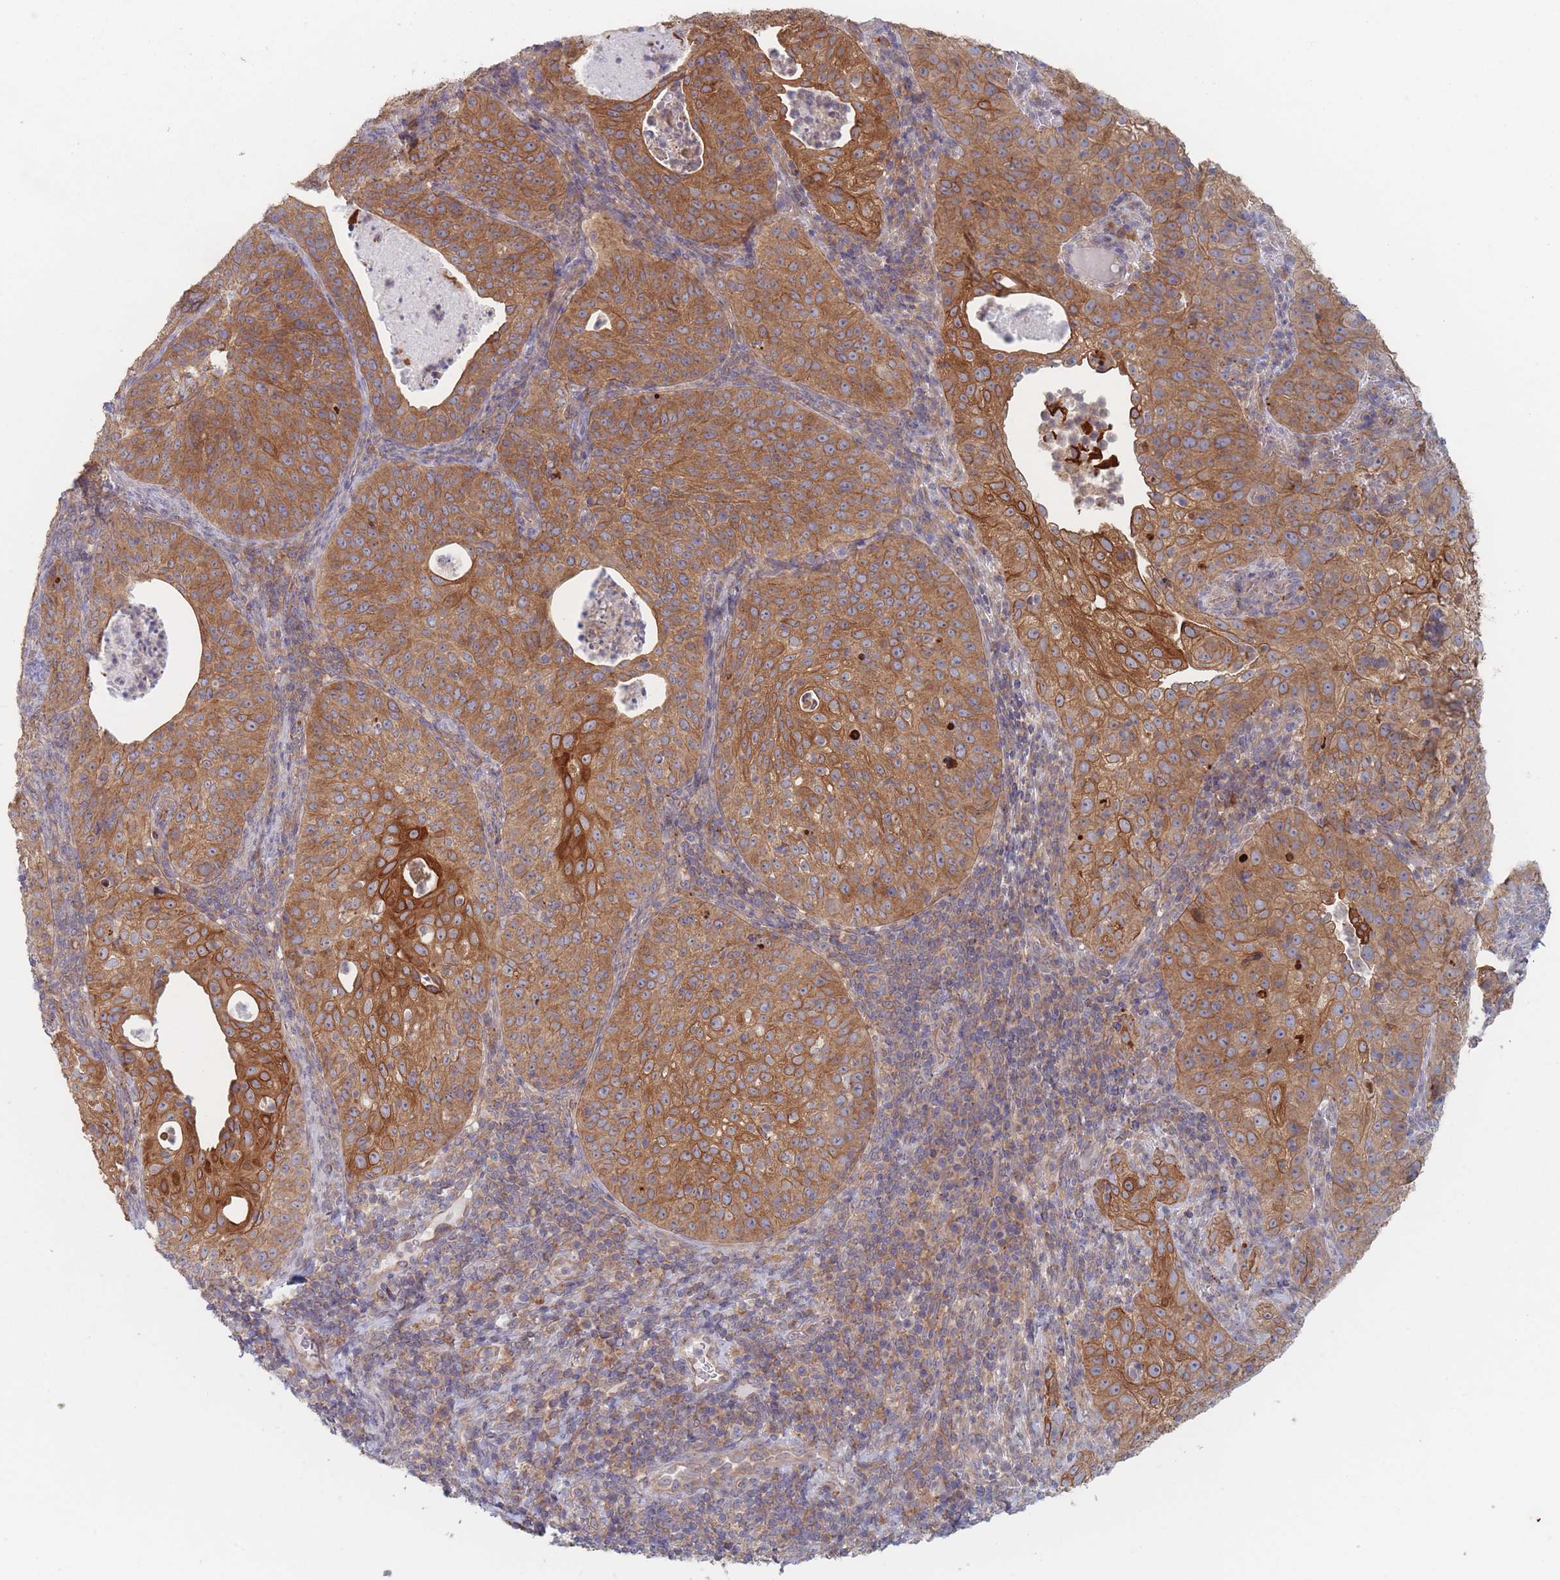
{"staining": {"intensity": "strong", "quantity": ">75%", "location": "cytoplasmic/membranous"}, "tissue": "cervical cancer", "cell_type": "Tumor cells", "image_type": "cancer", "snomed": [{"axis": "morphology", "description": "Squamous cell carcinoma, NOS"}, {"axis": "topography", "description": "Cervix"}], "caption": "Cervical cancer (squamous cell carcinoma) tissue reveals strong cytoplasmic/membranous positivity in about >75% of tumor cells", "gene": "EFCC1", "patient": {"sex": "female", "age": 52}}